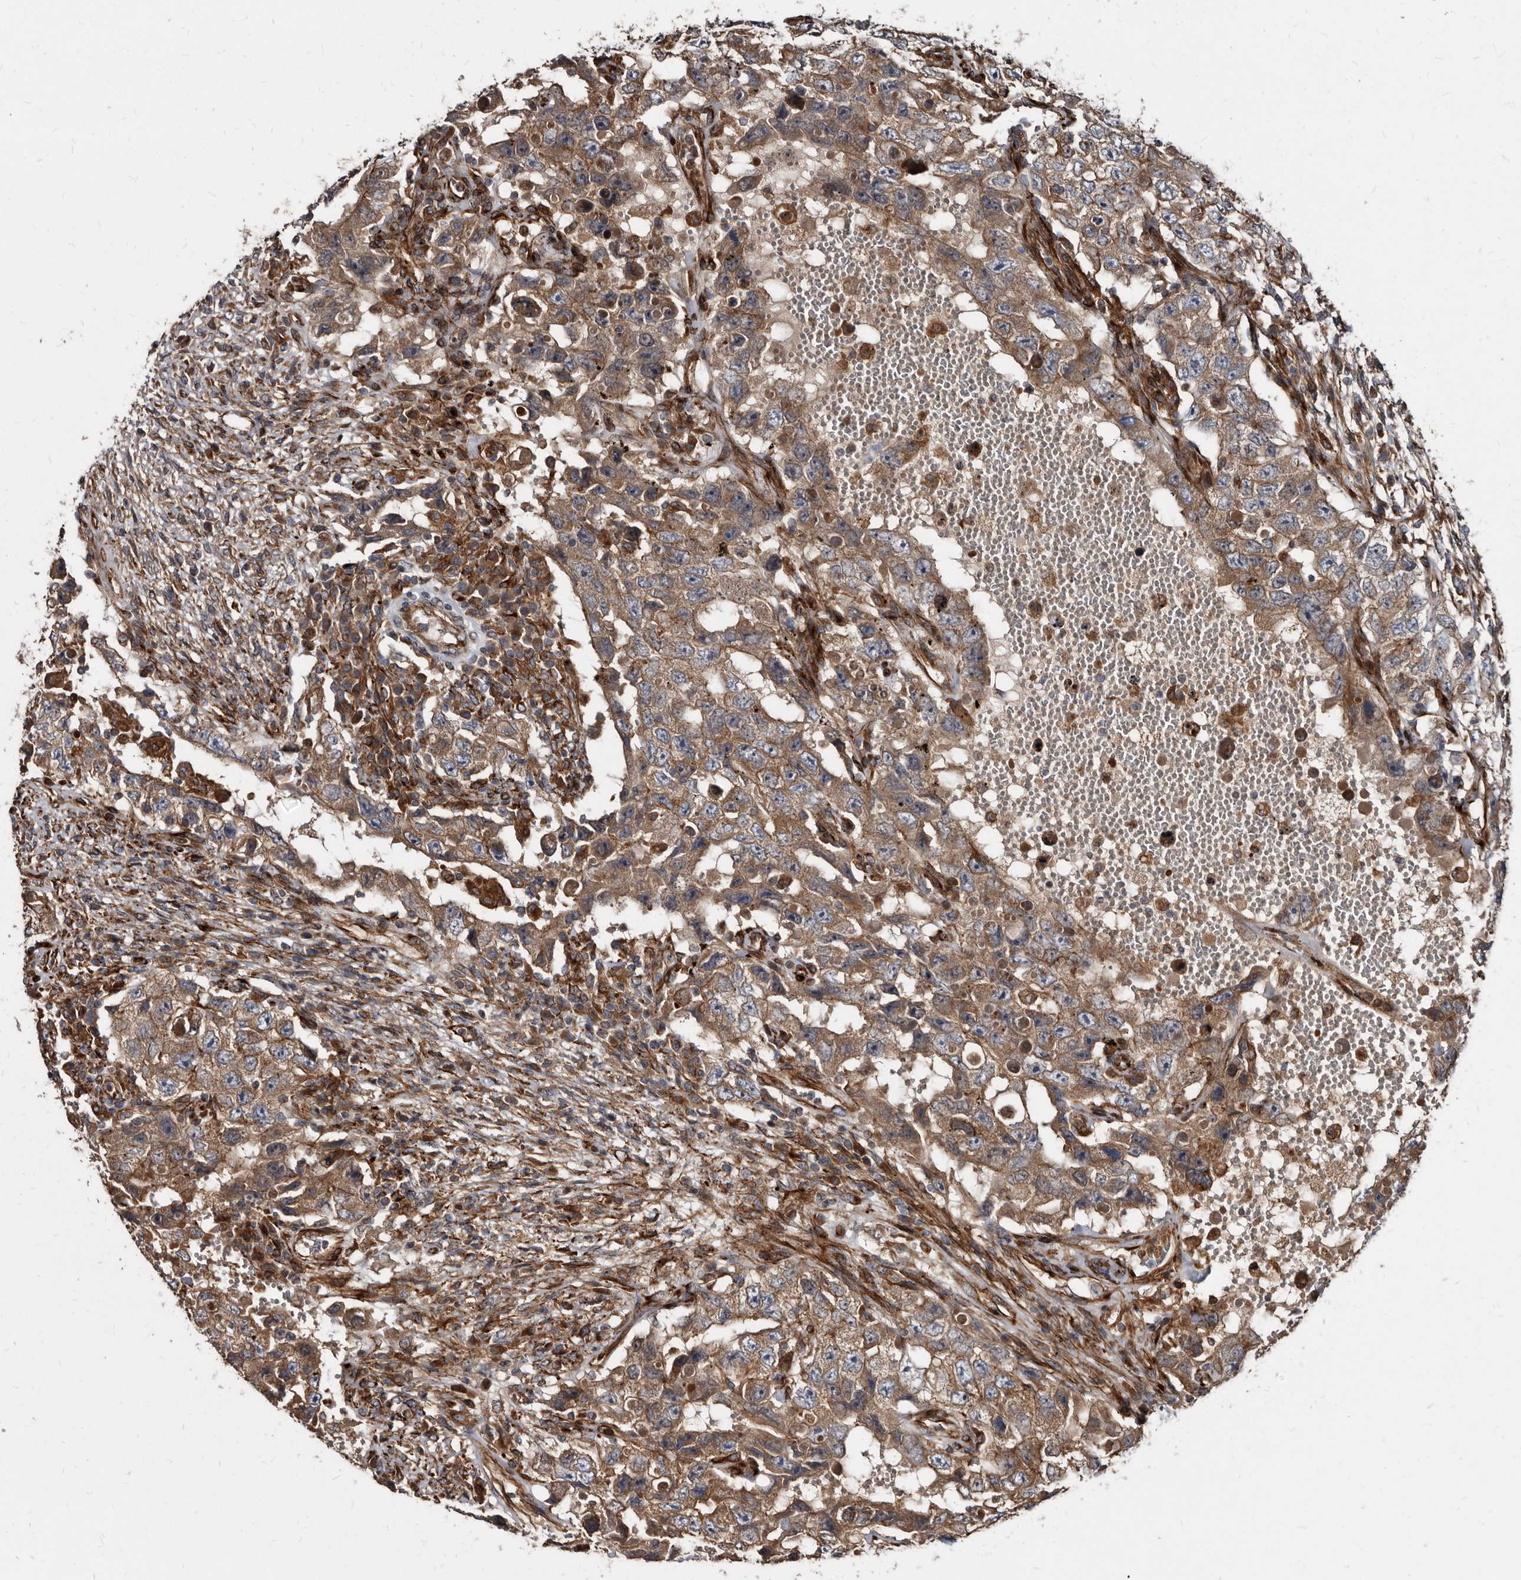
{"staining": {"intensity": "moderate", "quantity": ">75%", "location": "cytoplasmic/membranous"}, "tissue": "testis cancer", "cell_type": "Tumor cells", "image_type": "cancer", "snomed": [{"axis": "morphology", "description": "Carcinoma, Embryonal, NOS"}, {"axis": "topography", "description": "Testis"}], "caption": "High-magnification brightfield microscopy of testis embryonal carcinoma stained with DAB (brown) and counterstained with hematoxylin (blue). tumor cells exhibit moderate cytoplasmic/membranous positivity is present in about>75% of cells. (DAB (3,3'-diaminobenzidine) IHC, brown staining for protein, blue staining for nuclei).", "gene": "KCTD20", "patient": {"sex": "male", "age": 26}}